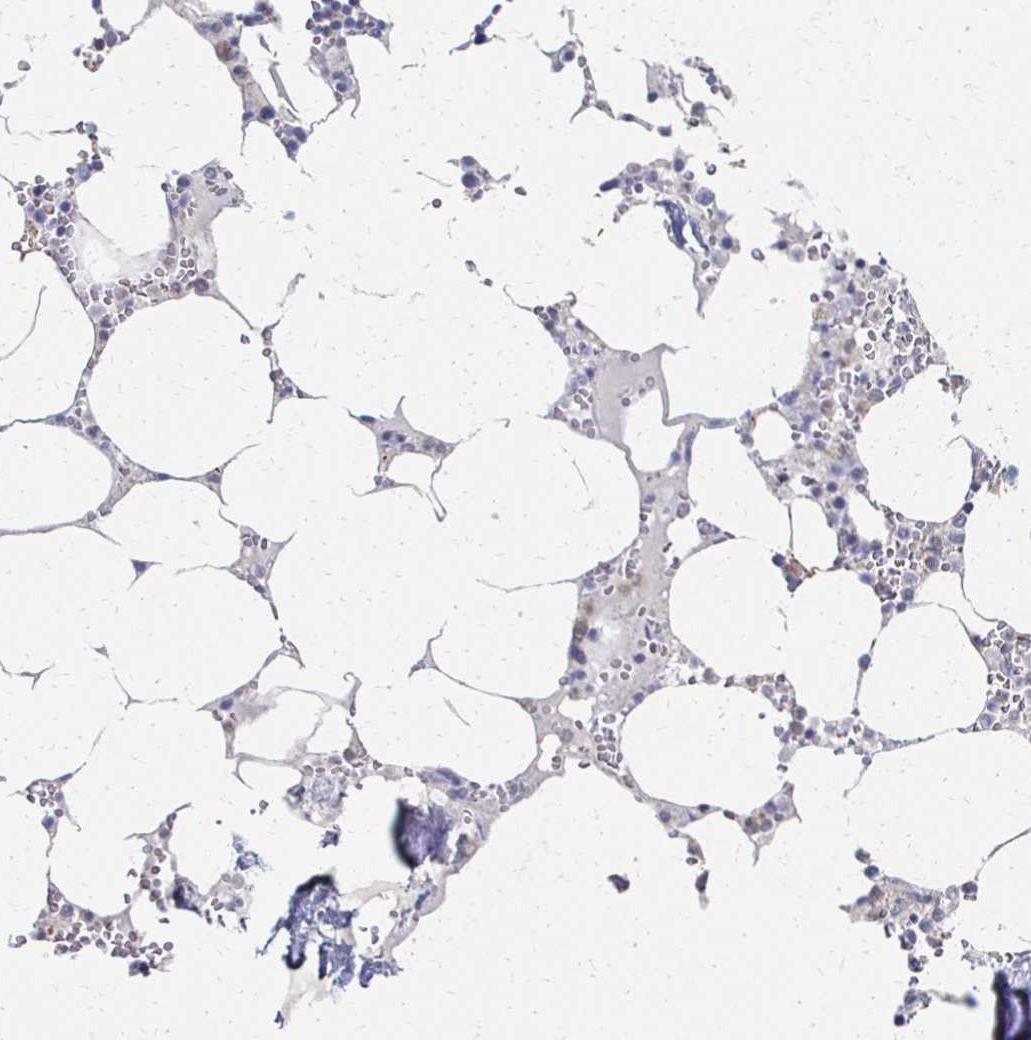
{"staining": {"intensity": "moderate", "quantity": "<25%", "location": "cytoplasmic/membranous"}, "tissue": "bone marrow", "cell_type": "Hematopoietic cells", "image_type": "normal", "snomed": [{"axis": "morphology", "description": "Normal tissue, NOS"}, {"axis": "topography", "description": "Bone marrow"}], "caption": "Protein analysis of unremarkable bone marrow demonstrates moderate cytoplasmic/membranous staining in about <25% of hematopoietic cells.", "gene": "CX3CR1", "patient": {"sex": "male", "age": 54}}